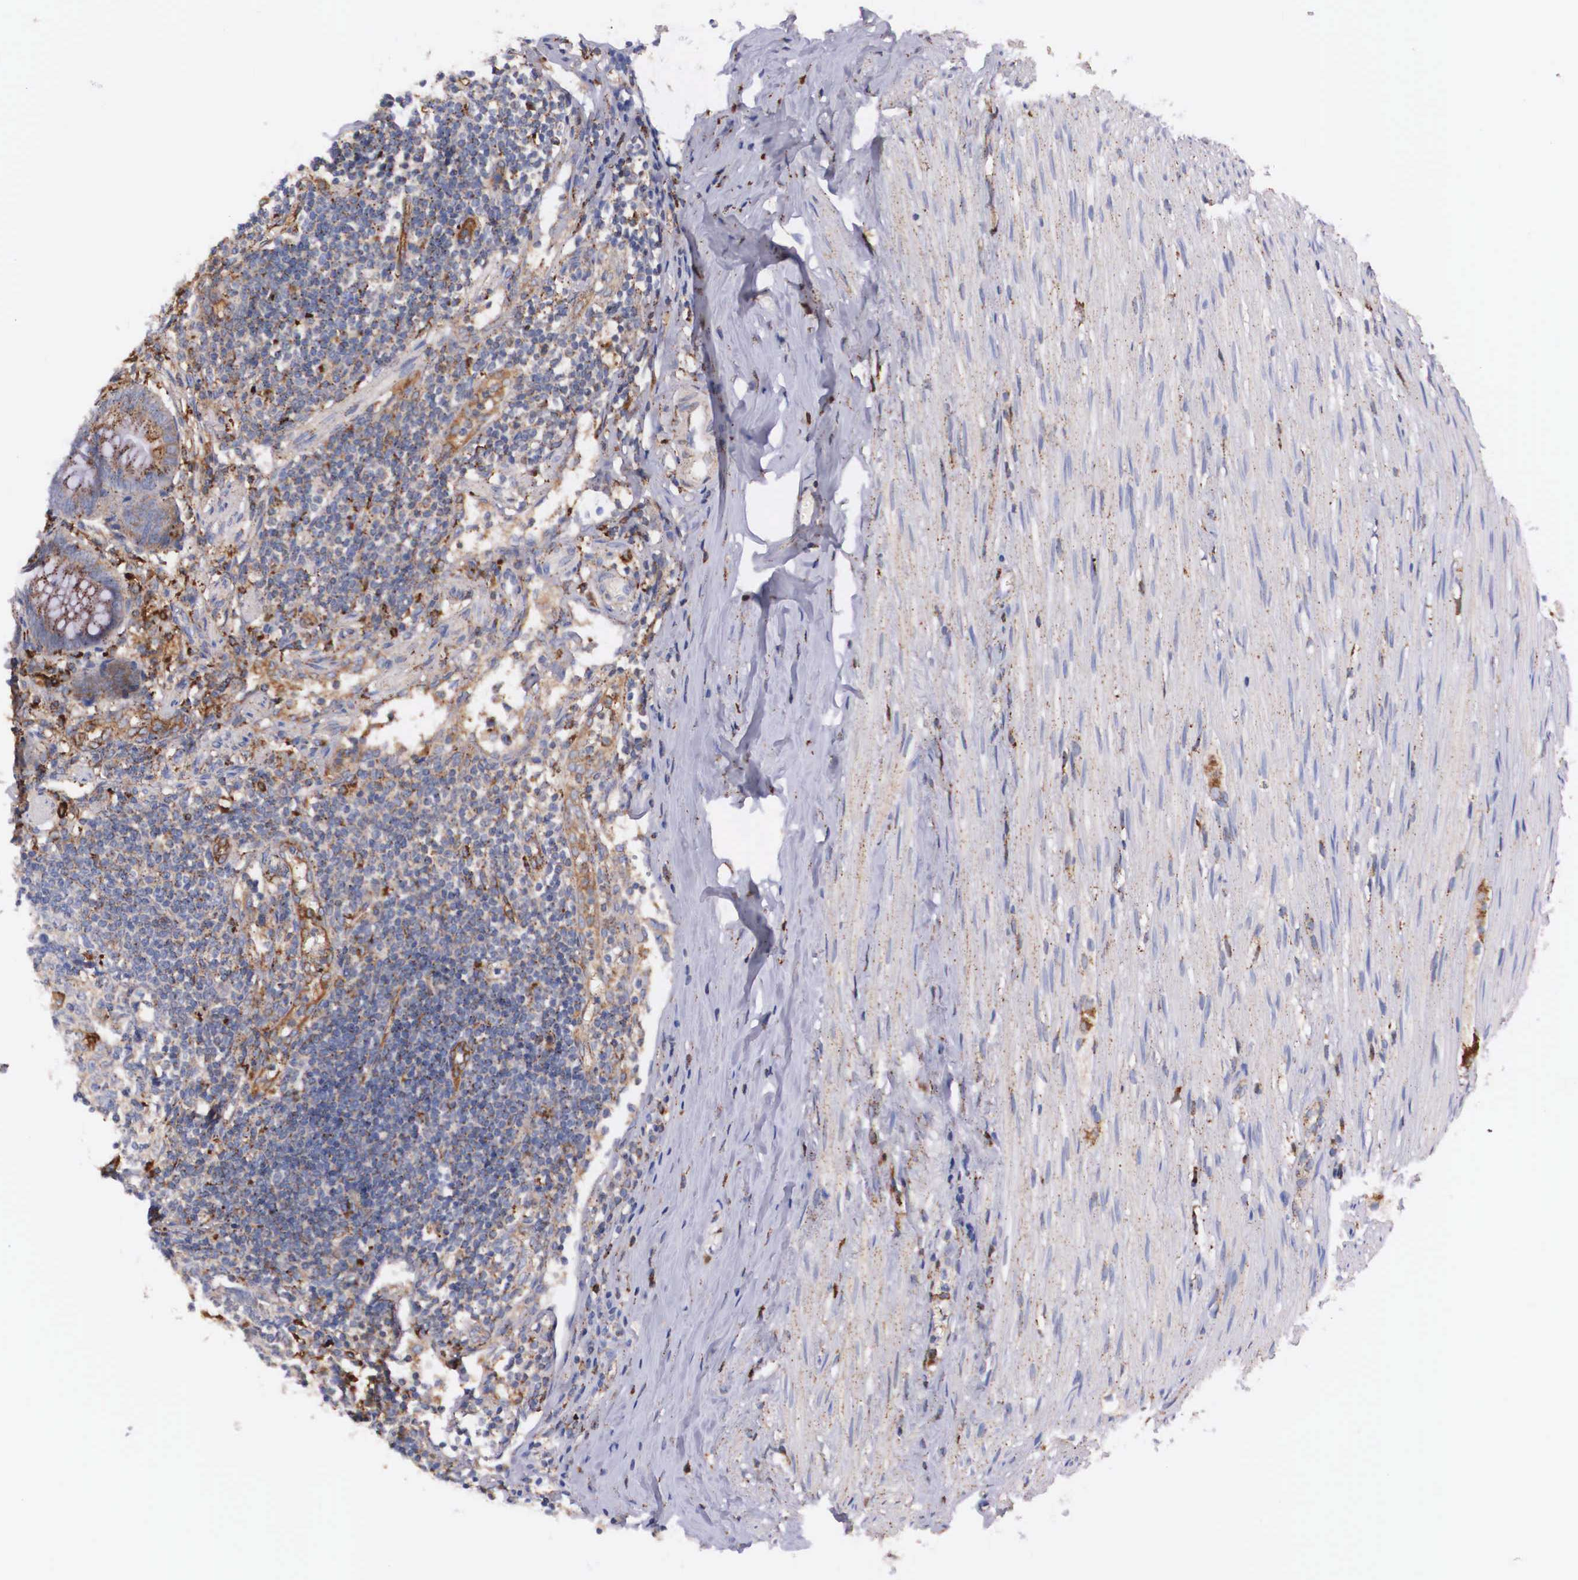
{"staining": {"intensity": "moderate", "quantity": ">75%", "location": "cytoplasmic/membranous"}, "tissue": "appendix", "cell_type": "Glandular cells", "image_type": "normal", "snomed": [{"axis": "morphology", "description": "Normal tissue, NOS"}, {"axis": "topography", "description": "Appendix"}], "caption": "Glandular cells reveal moderate cytoplasmic/membranous positivity in approximately >75% of cells in normal appendix. The protein is stained brown, and the nuclei are stained in blue (DAB (3,3'-diaminobenzidine) IHC with brightfield microscopy, high magnification).", "gene": "NAGA", "patient": {"sex": "female", "age": 34}}